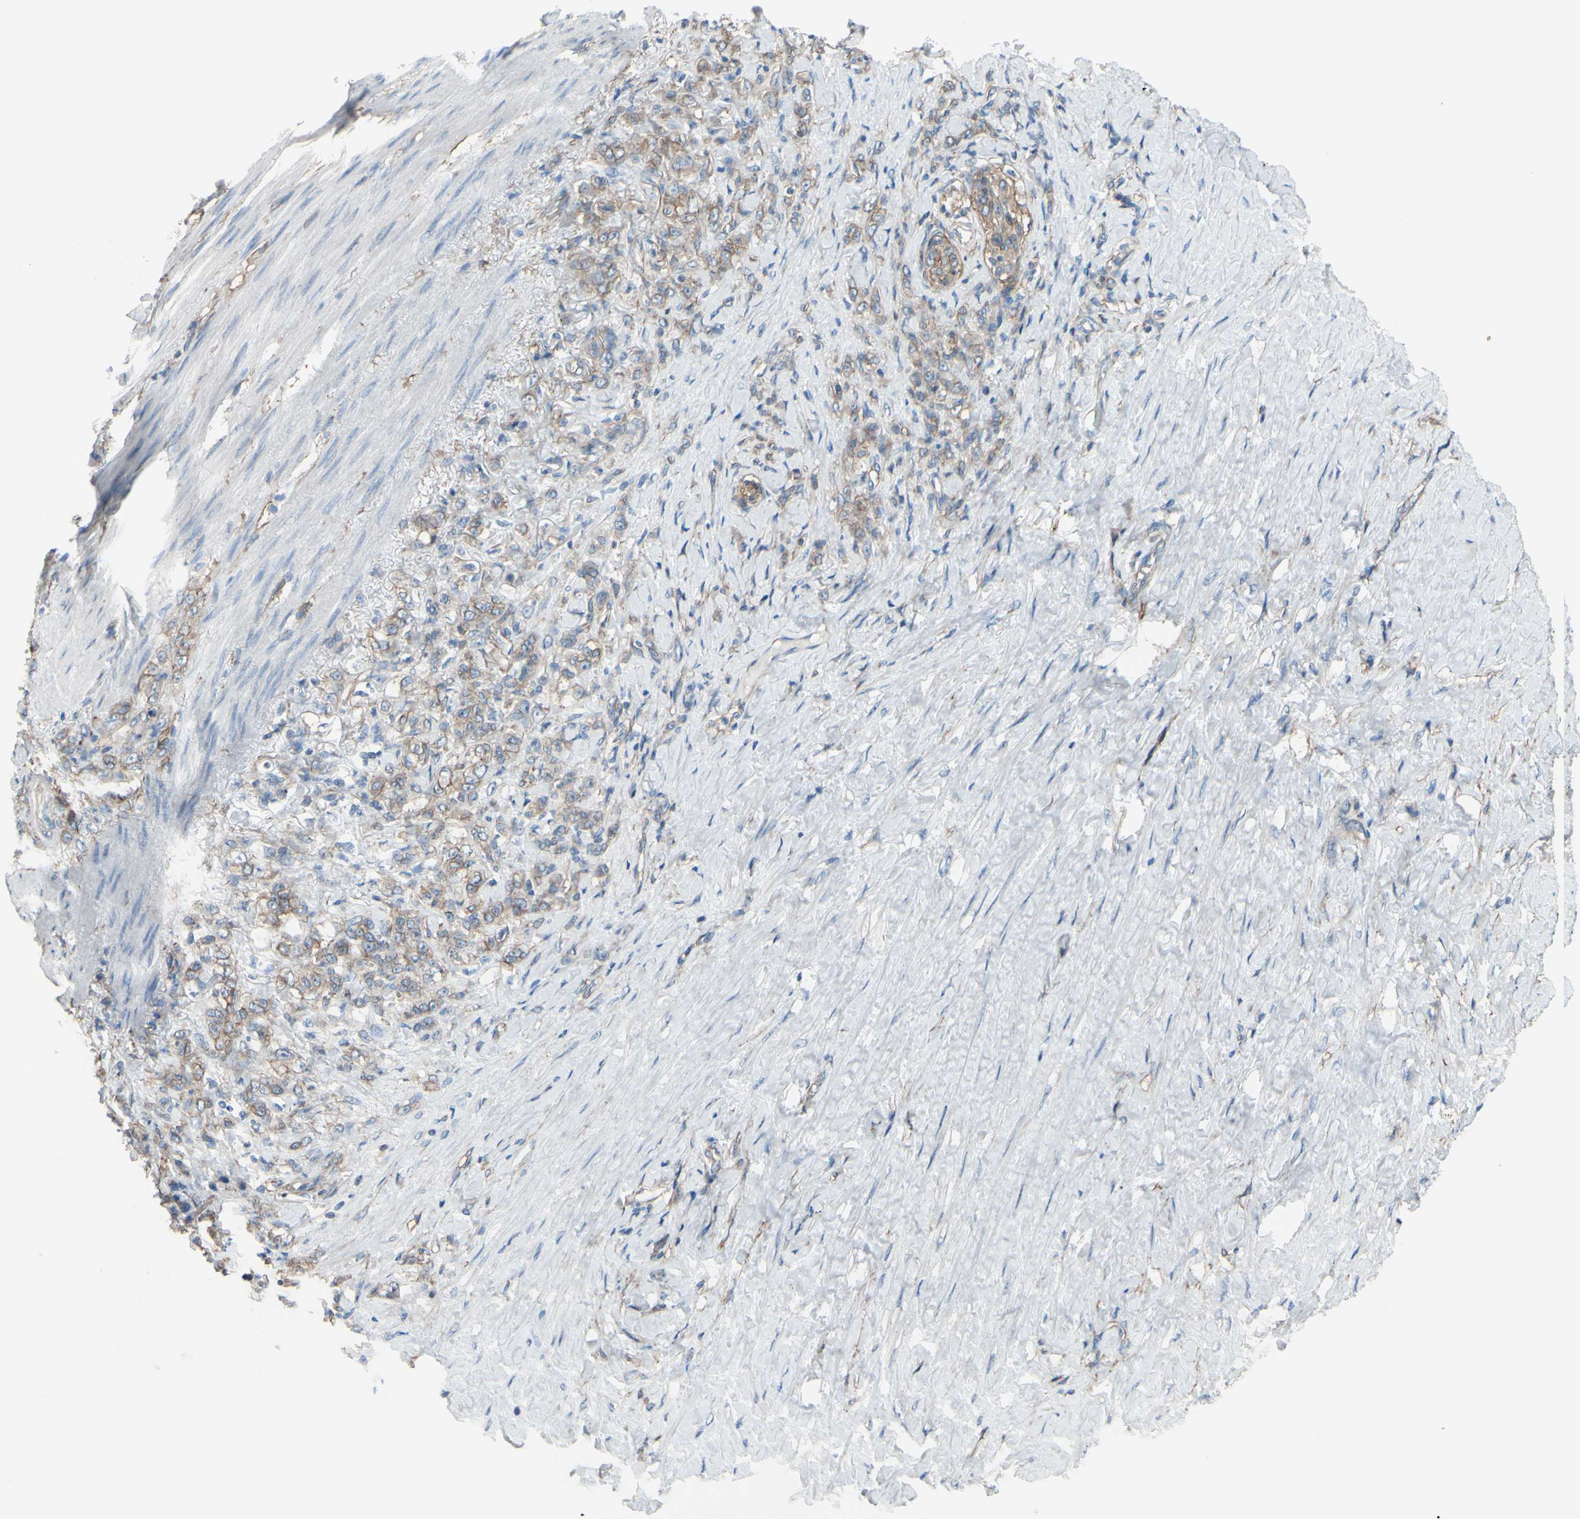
{"staining": {"intensity": "weak", "quantity": ">75%", "location": "cytoplasmic/membranous"}, "tissue": "stomach cancer", "cell_type": "Tumor cells", "image_type": "cancer", "snomed": [{"axis": "morphology", "description": "Adenocarcinoma, NOS"}, {"axis": "topography", "description": "Stomach"}], "caption": "Protein positivity by immunohistochemistry (IHC) reveals weak cytoplasmic/membranous staining in approximately >75% of tumor cells in adenocarcinoma (stomach). (Stains: DAB (3,3'-diaminobenzidine) in brown, nuclei in blue, Microscopy: brightfield microscopy at high magnification).", "gene": "ADD1", "patient": {"sex": "male", "age": 82}}